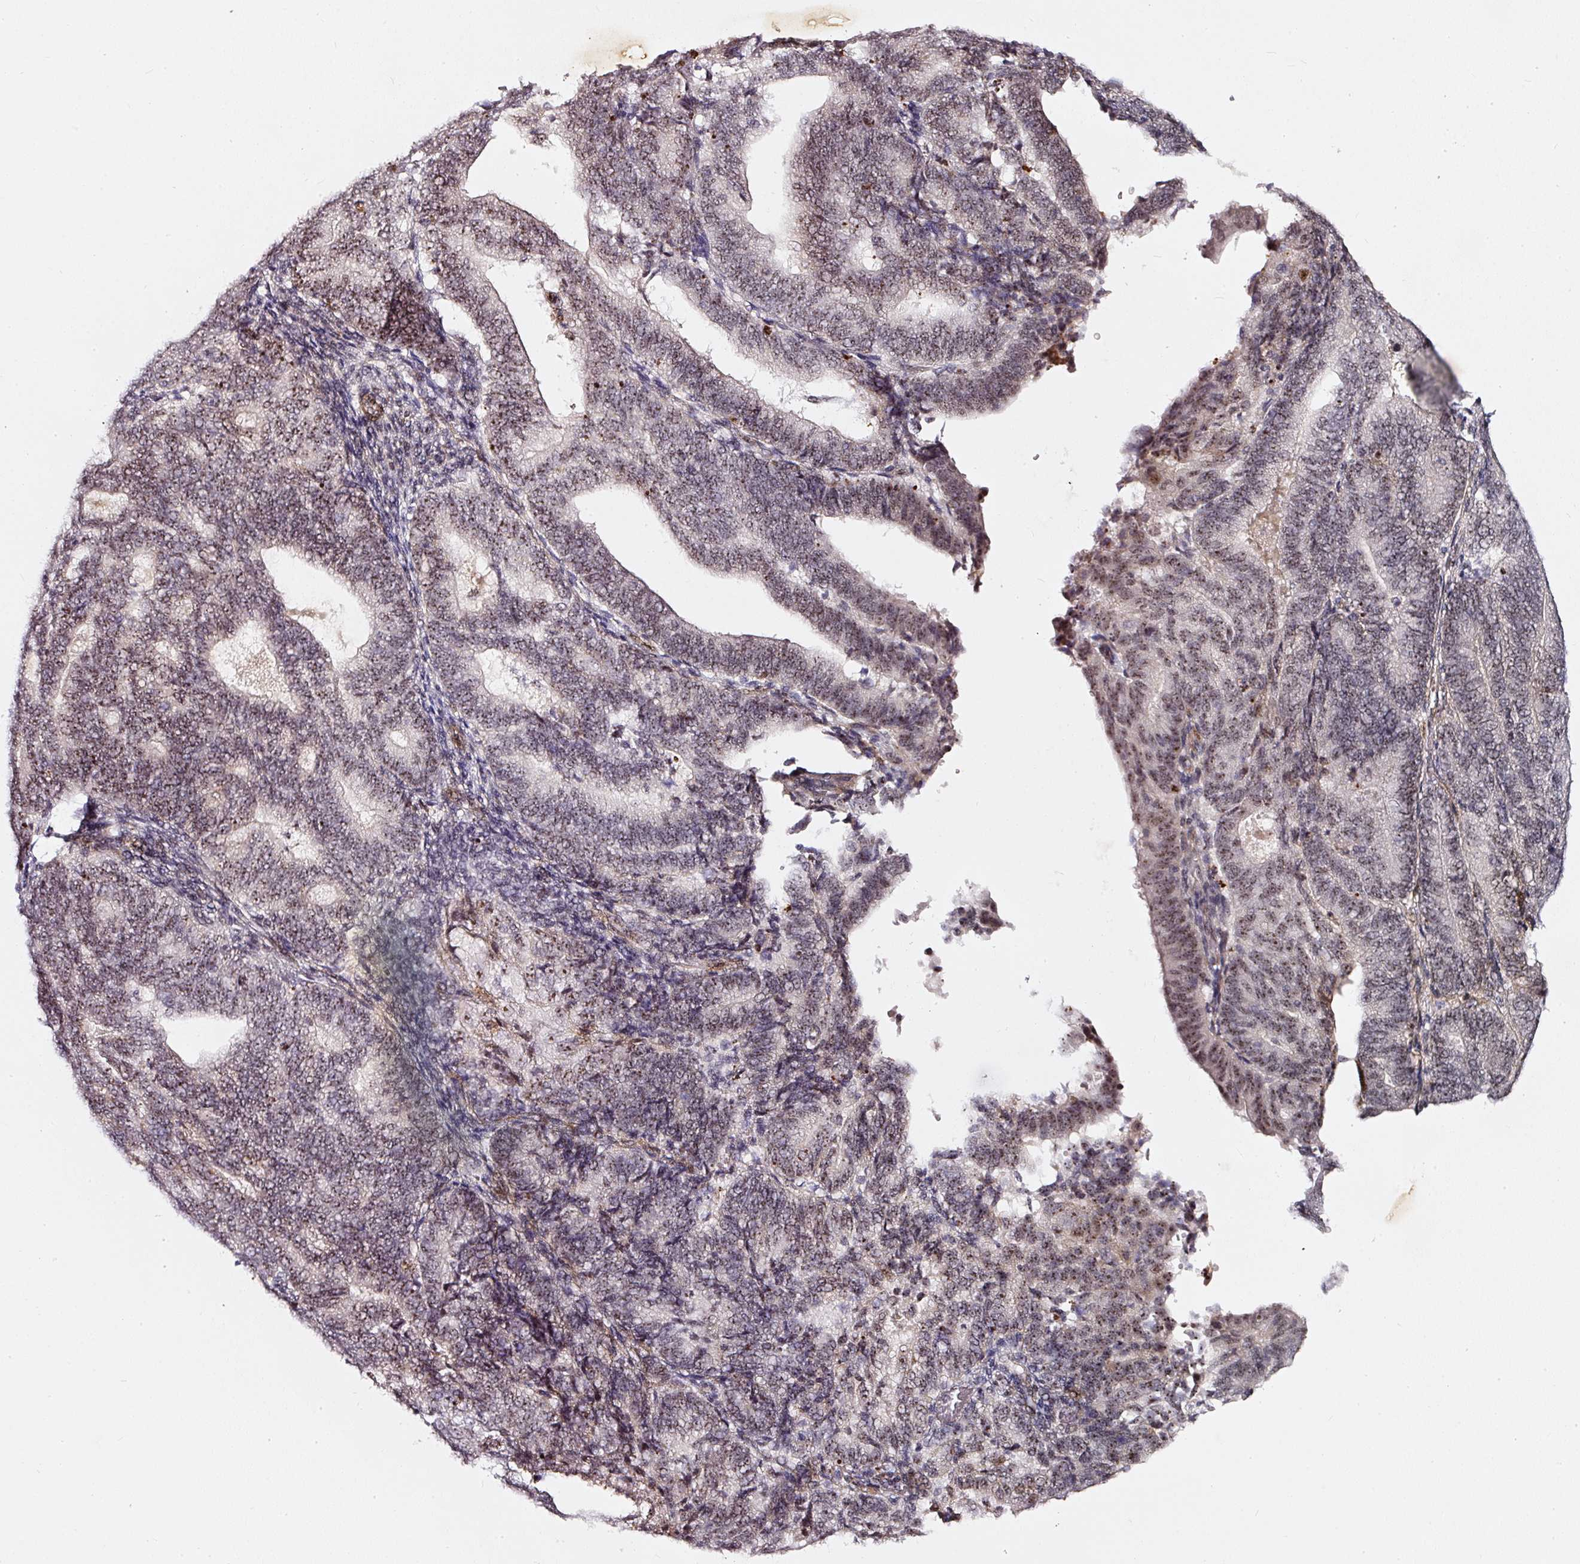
{"staining": {"intensity": "moderate", "quantity": ">75%", "location": "nuclear"}, "tissue": "endometrial cancer", "cell_type": "Tumor cells", "image_type": "cancer", "snomed": [{"axis": "morphology", "description": "Adenocarcinoma, NOS"}, {"axis": "topography", "description": "Endometrium"}], "caption": "Protein staining of endometrial cancer tissue demonstrates moderate nuclear positivity in approximately >75% of tumor cells.", "gene": "MXRA8", "patient": {"sex": "female", "age": 70}}